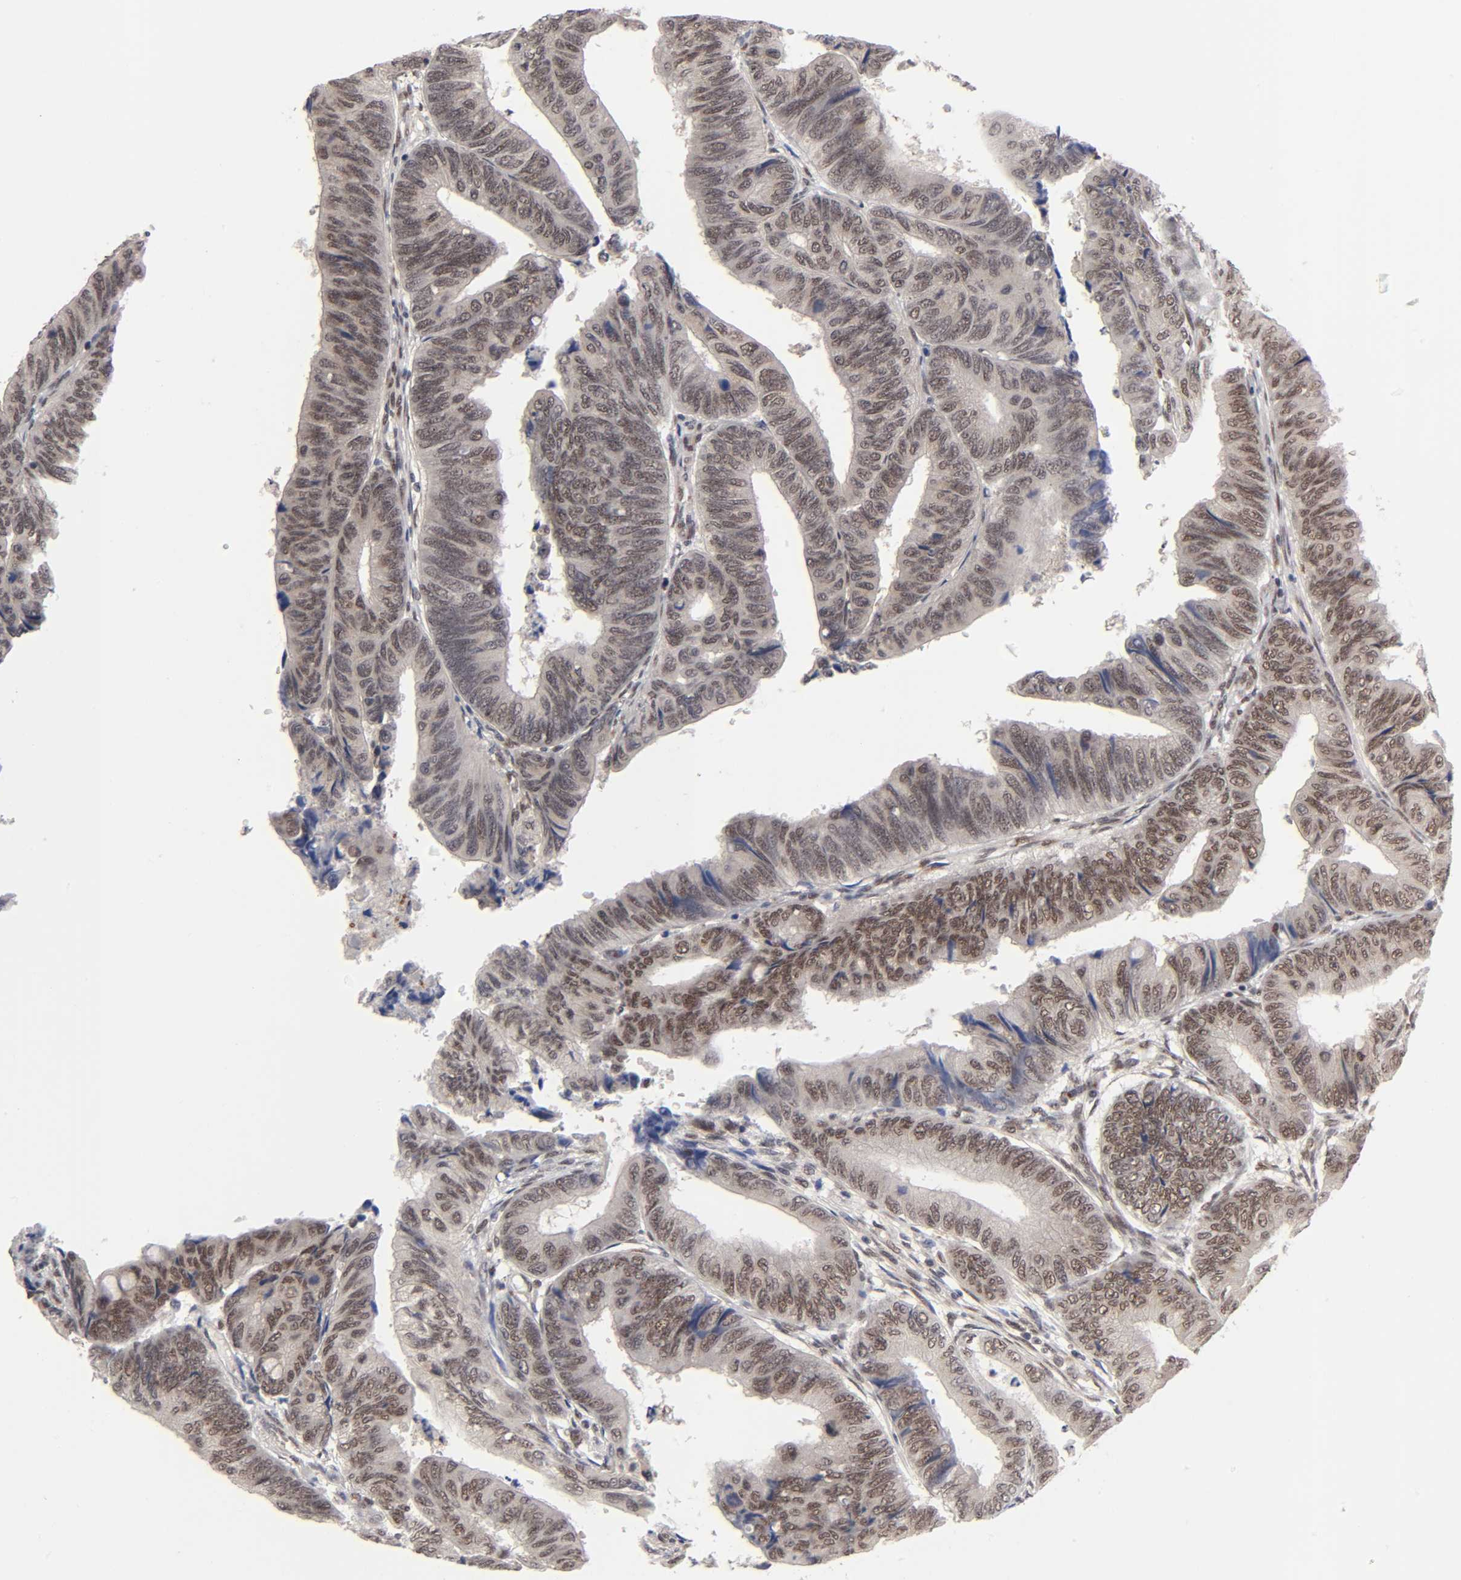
{"staining": {"intensity": "moderate", "quantity": "25%-75%", "location": "nuclear"}, "tissue": "colorectal cancer", "cell_type": "Tumor cells", "image_type": "cancer", "snomed": [{"axis": "morphology", "description": "Normal tissue, NOS"}, {"axis": "morphology", "description": "Adenocarcinoma, NOS"}, {"axis": "topography", "description": "Rectum"}, {"axis": "topography", "description": "Peripheral nerve tissue"}], "caption": "Tumor cells reveal medium levels of moderate nuclear expression in approximately 25%-75% of cells in human colorectal cancer. Immunohistochemistry (ihc) stains the protein in brown and the nuclei are stained blue.", "gene": "EP300", "patient": {"sex": "male", "age": 92}}